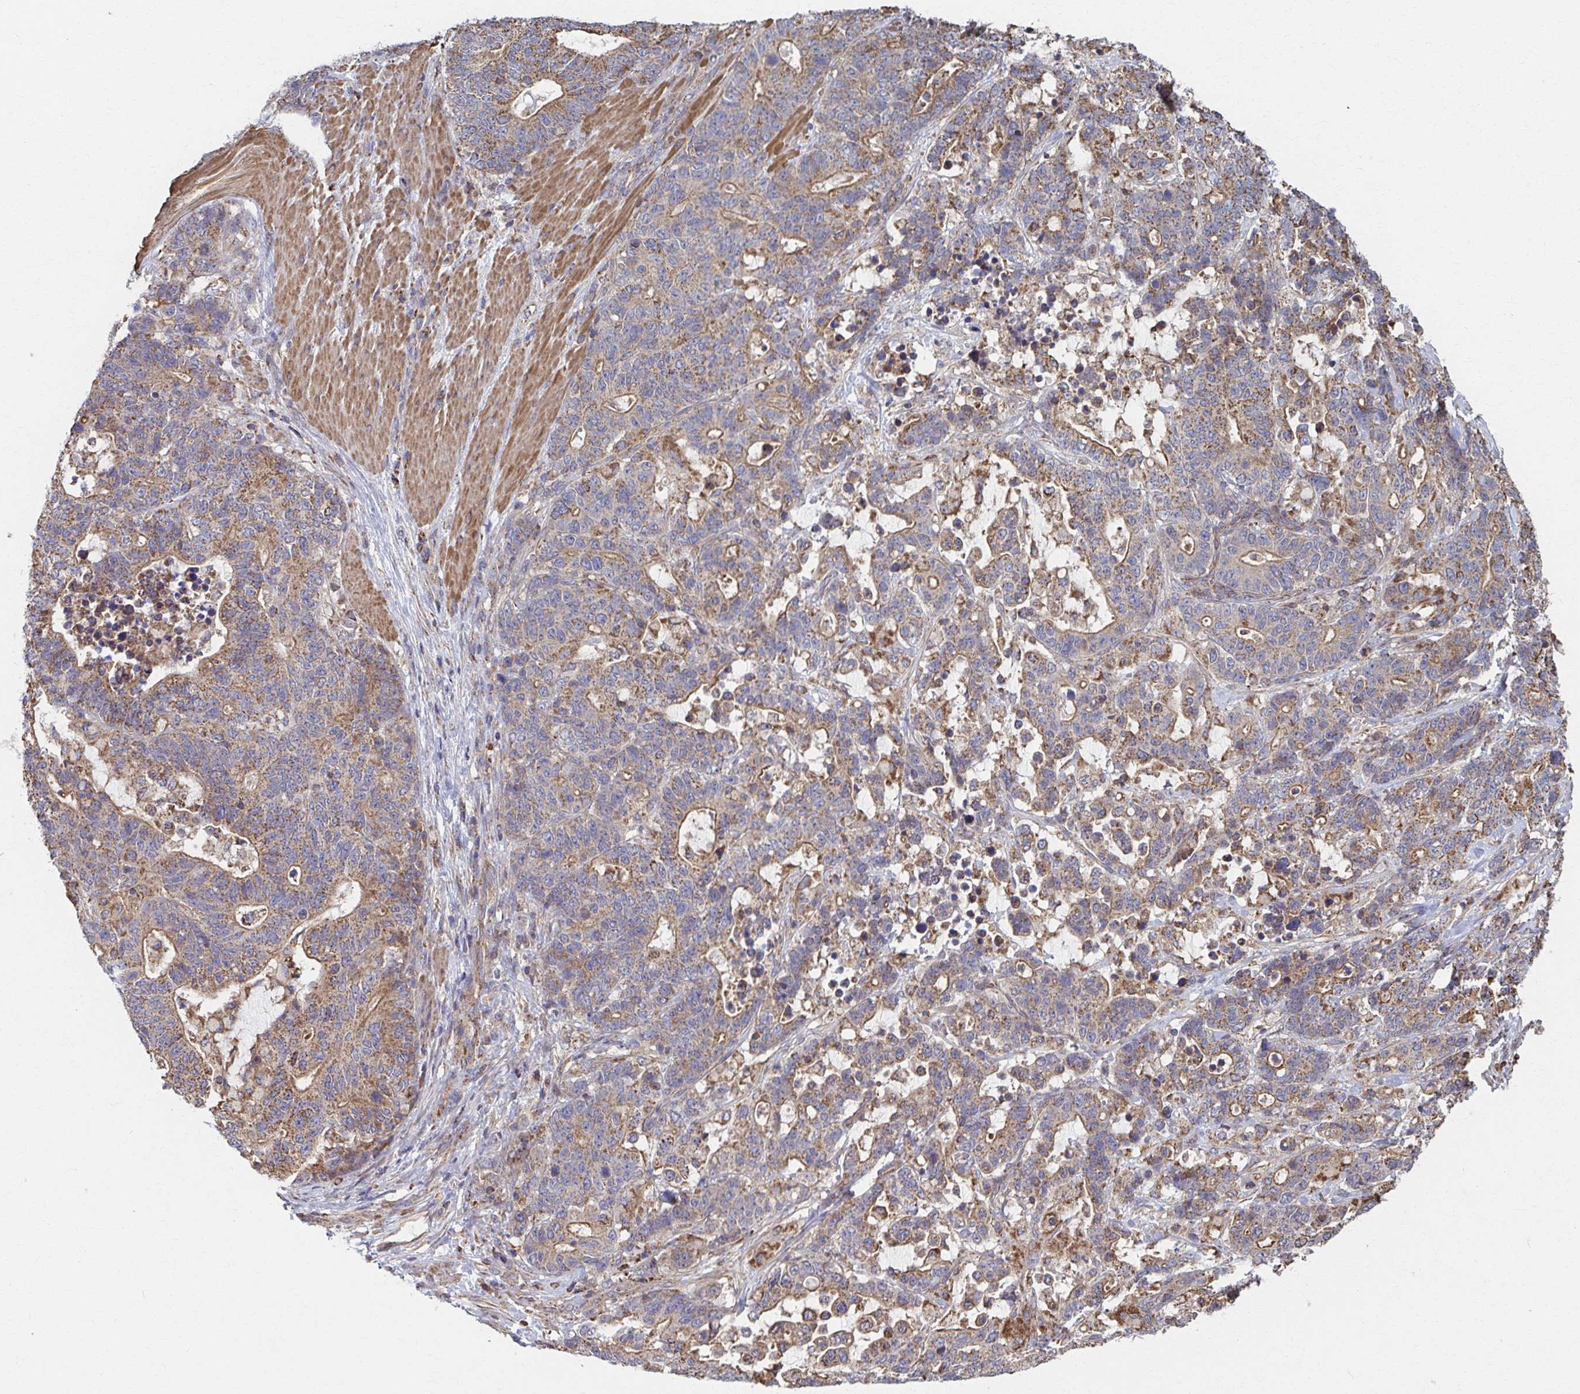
{"staining": {"intensity": "weak", "quantity": ">75%", "location": "cytoplasmic/membranous"}, "tissue": "stomach cancer", "cell_type": "Tumor cells", "image_type": "cancer", "snomed": [{"axis": "morphology", "description": "Normal tissue, NOS"}, {"axis": "morphology", "description": "Adenocarcinoma, NOS"}, {"axis": "topography", "description": "Stomach"}], "caption": "Immunohistochemistry histopathology image of neoplastic tissue: adenocarcinoma (stomach) stained using immunohistochemistry (IHC) reveals low levels of weak protein expression localized specifically in the cytoplasmic/membranous of tumor cells, appearing as a cytoplasmic/membranous brown color.", "gene": "KLHL34", "patient": {"sex": "female", "age": 64}}